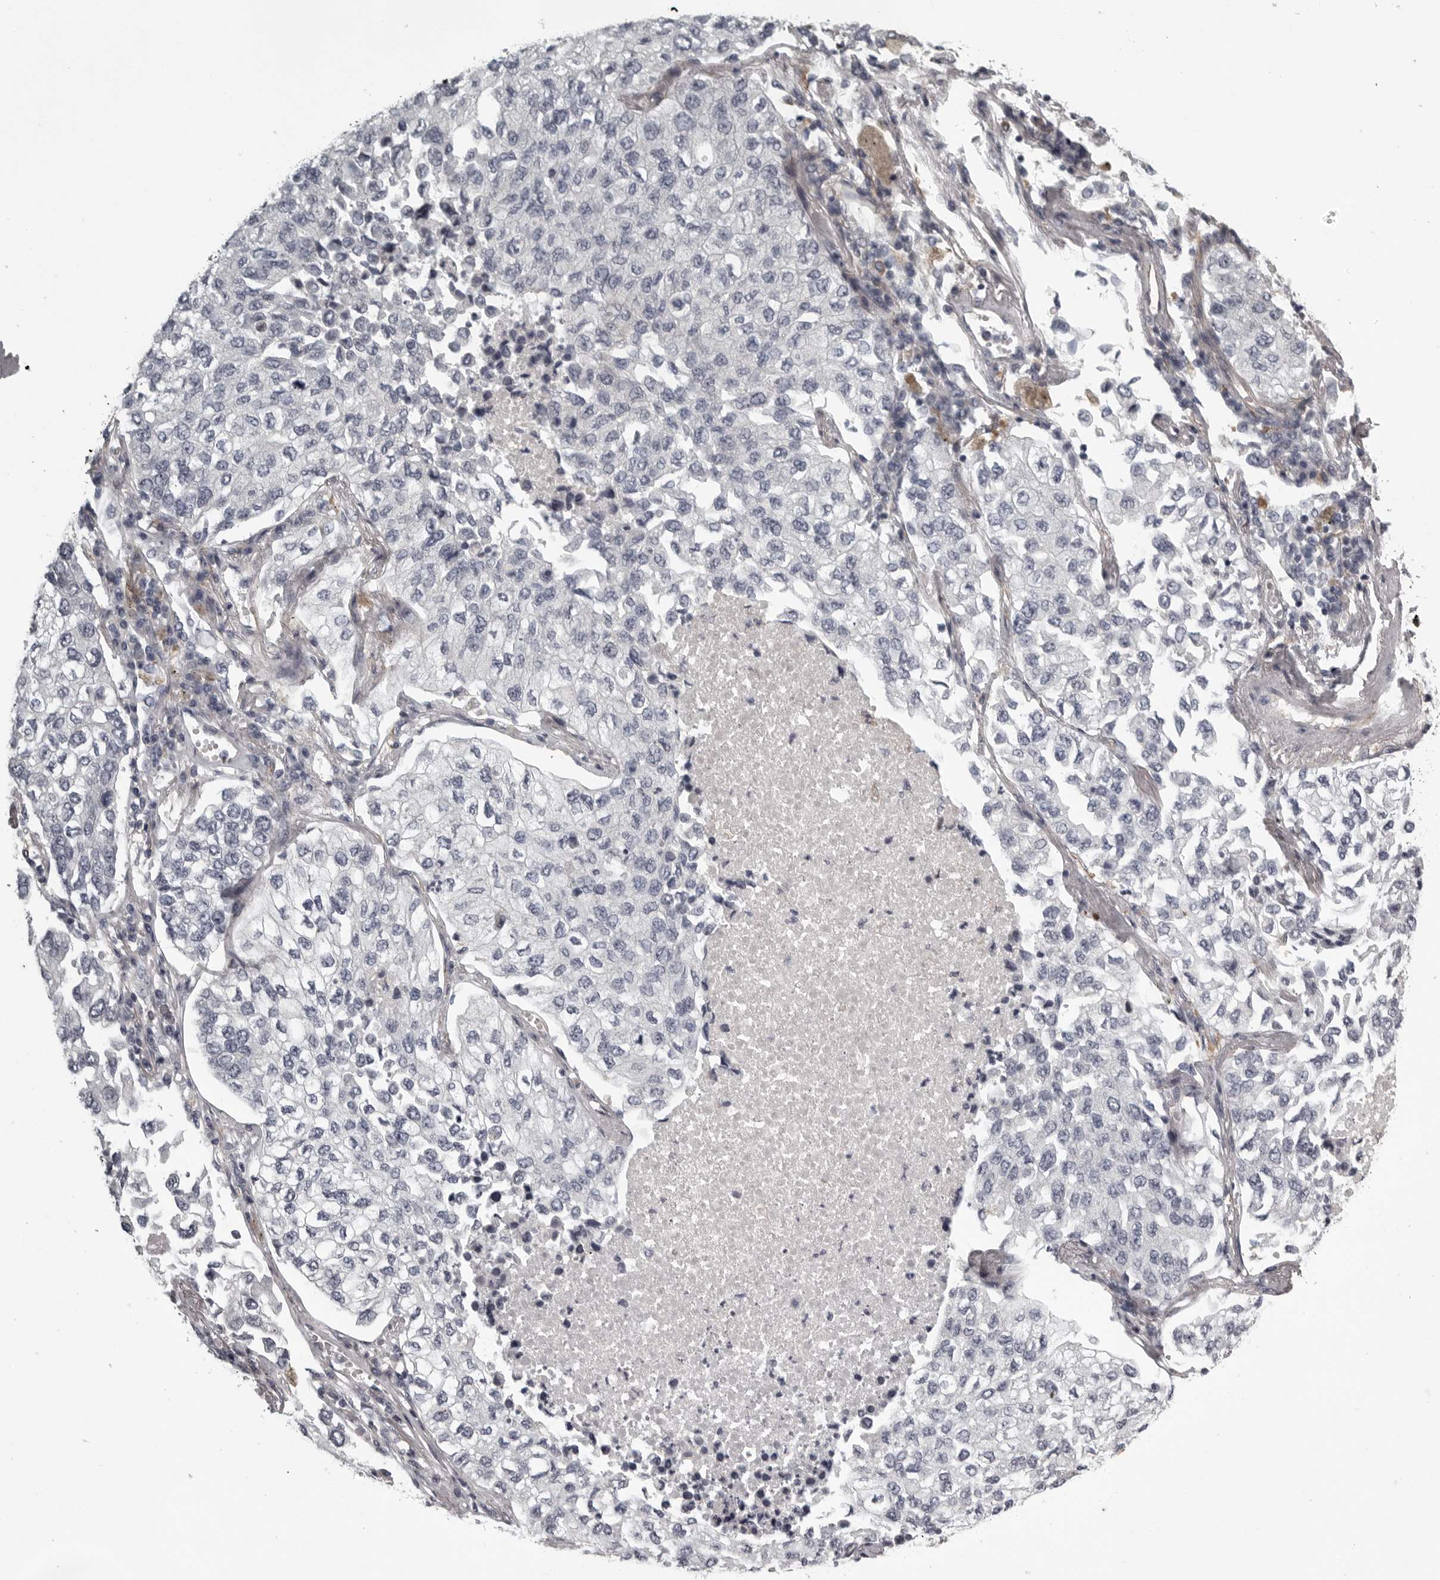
{"staining": {"intensity": "negative", "quantity": "none", "location": "none"}, "tissue": "lung cancer", "cell_type": "Tumor cells", "image_type": "cancer", "snomed": [{"axis": "morphology", "description": "Adenocarcinoma, NOS"}, {"axis": "topography", "description": "Lung"}], "caption": "IHC micrograph of neoplastic tissue: lung adenocarcinoma stained with DAB (3,3'-diaminobenzidine) demonstrates no significant protein staining in tumor cells.", "gene": "FAAP100", "patient": {"sex": "male", "age": 63}}